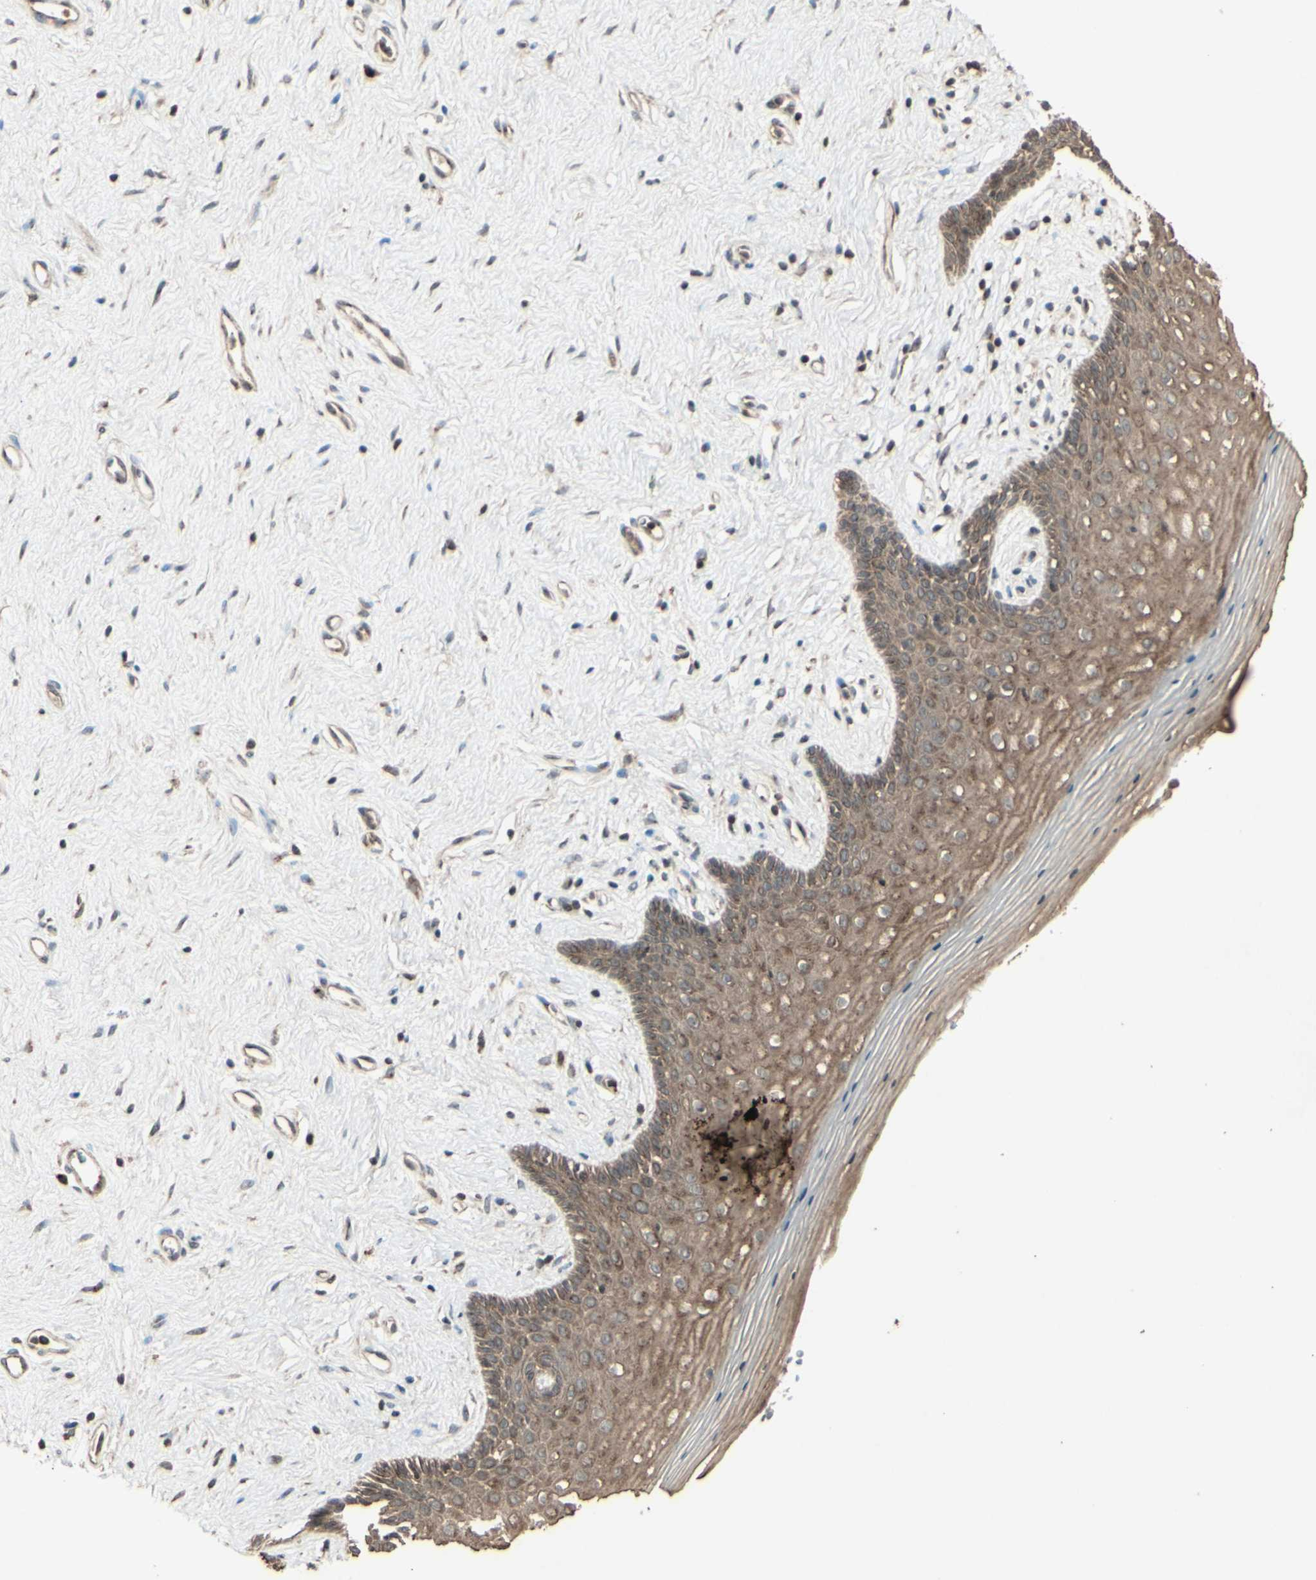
{"staining": {"intensity": "moderate", "quantity": ">75%", "location": "cytoplasmic/membranous"}, "tissue": "vagina", "cell_type": "Squamous epithelial cells", "image_type": "normal", "snomed": [{"axis": "morphology", "description": "Normal tissue, NOS"}, {"axis": "topography", "description": "Vagina"}], "caption": "A photomicrograph of vagina stained for a protein reveals moderate cytoplasmic/membranous brown staining in squamous epithelial cells. (DAB (3,3'-diaminobenzidine) = brown stain, brightfield microscopy at high magnification).", "gene": "AP1G1", "patient": {"sex": "female", "age": 44}}